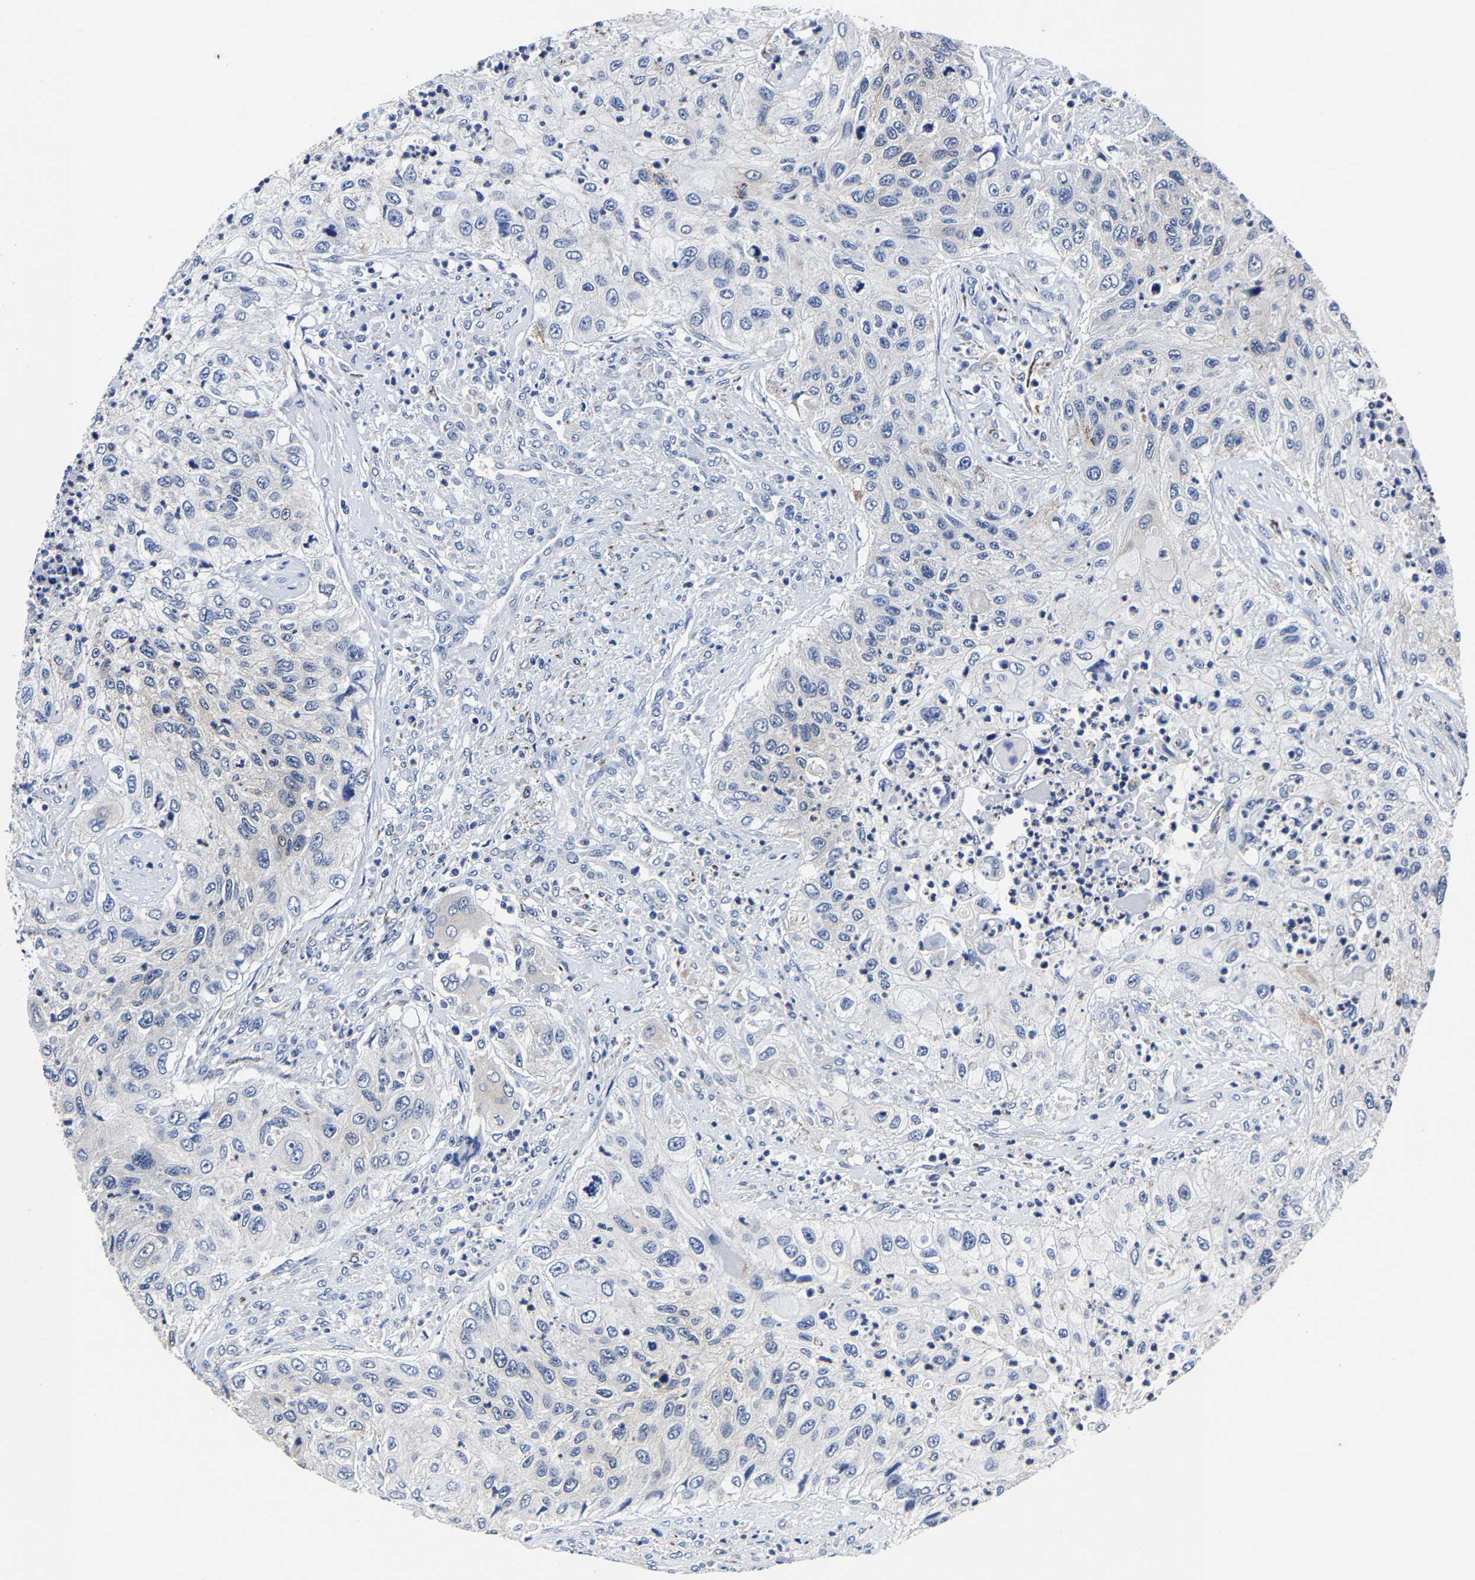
{"staining": {"intensity": "negative", "quantity": "none", "location": "none"}, "tissue": "urothelial cancer", "cell_type": "Tumor cells", "image_type": "cancer", "snomed": [{"axis": "morphology", "description": "Urothelial carcinoma, High grade"}, {"axis": "topography", "description": "Urinary bladder"}], "caption": "High power microscopy photomicrograph of an IHC micrograph of high-grade urothelial carcinoma, revealing no significant expression in tumor cells.", "gene": "PSPH", "patient": {"sex": "female", "age": 60}}